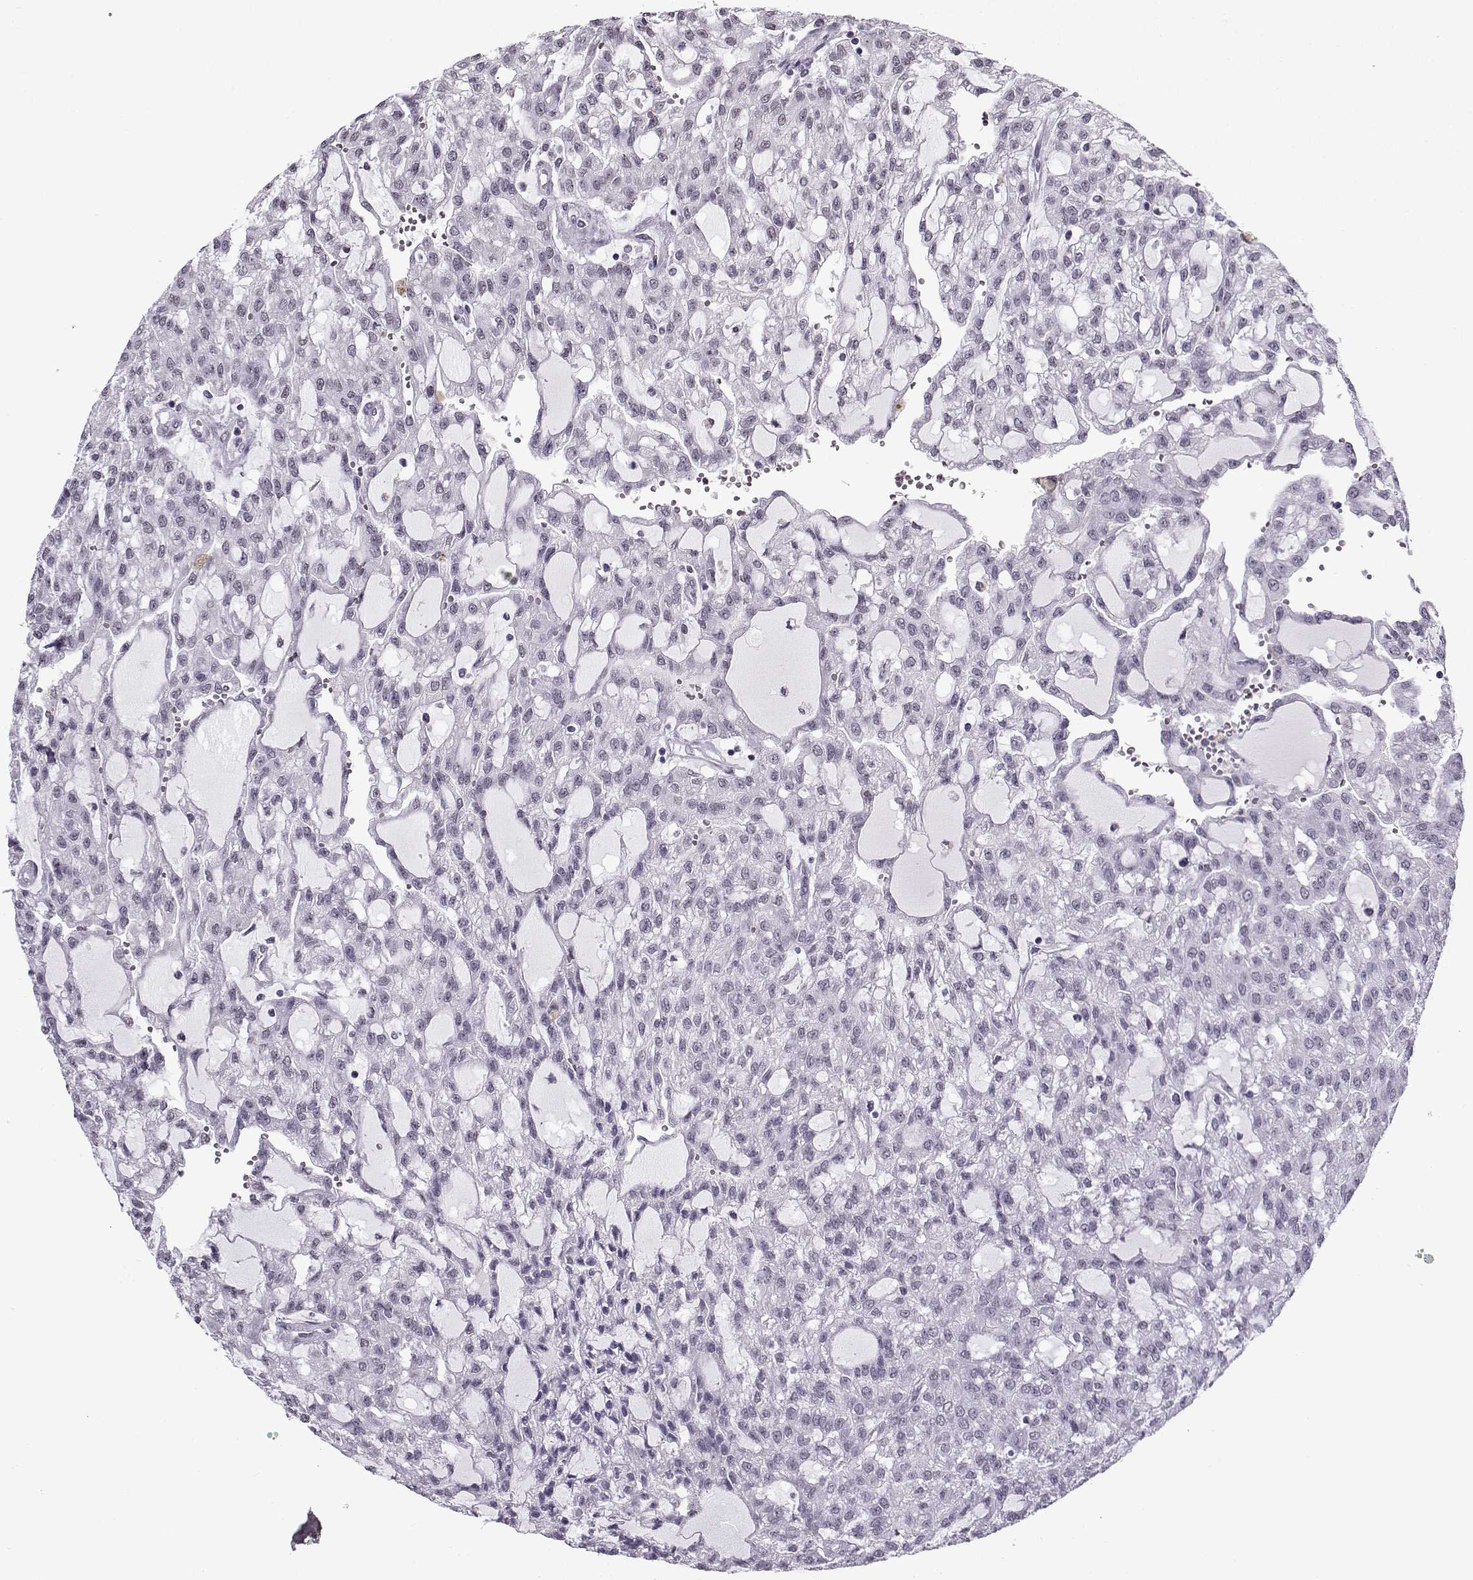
{"staining": {"intensity": "negative", "quantity": "none", "location": "none"}, "tissue": "renal cancer", "cell_type": "Tumor cells", "image_type": "cancer", "snomed": [{"axis": "morphology", "description": "Adenocarcinoma, NOS"}, {"axis": "topography", "description": "Kidney"}], "caption": "Adenocarcinoma (renal) stained for a protein using IHC reveals no expression tumor cells.", "gene": "PRMT8", "patient": {"sex": "male", "age": 63}}